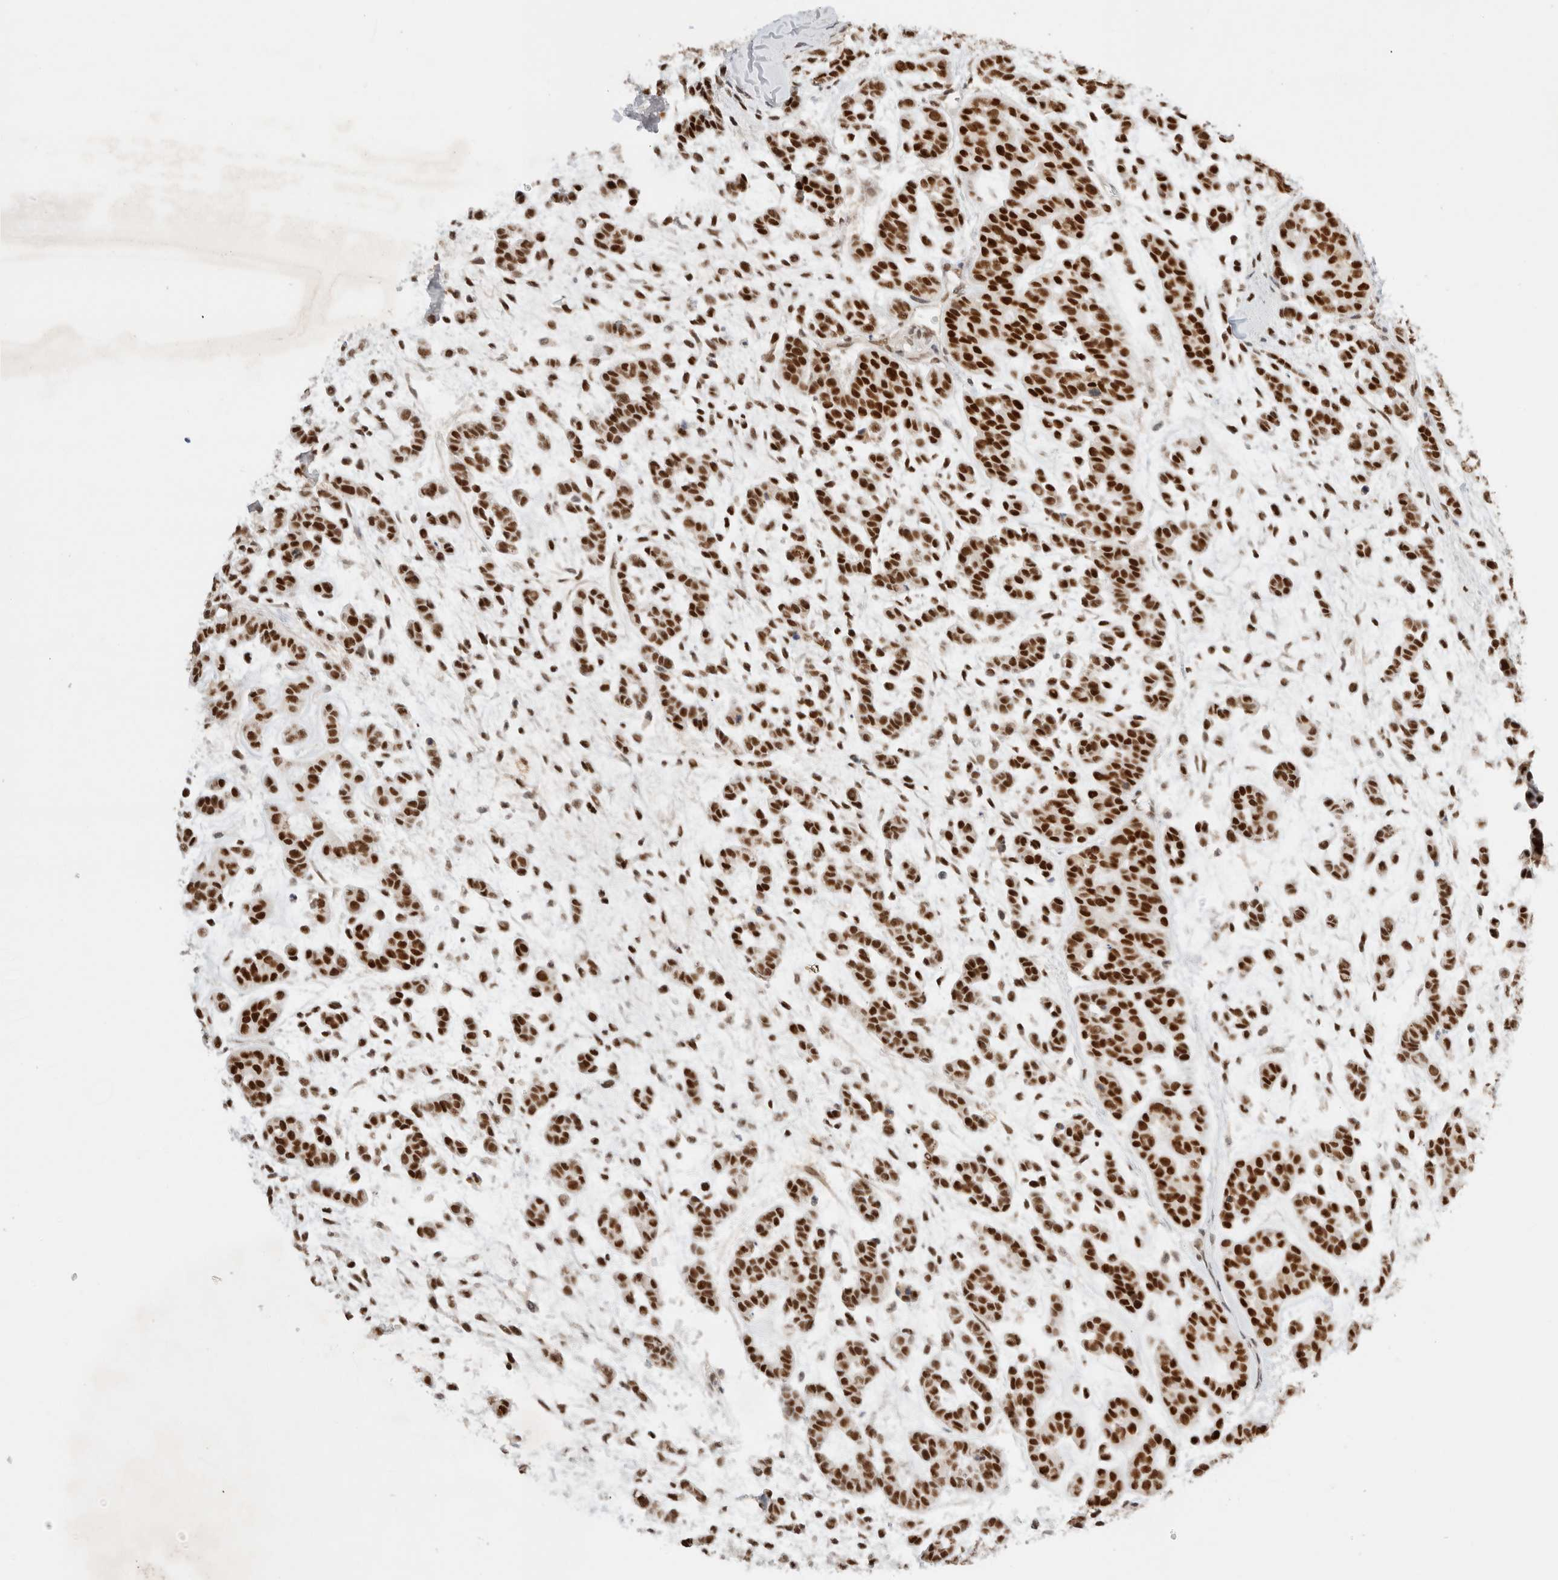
{"staining": {"intensity": "strong", "quantity": ">75%", "location": "nuclear"}, "tissue": "head and neck cancer", "cell_type": "Tumor cells", "image_type": "cancer", "snomed": [{"axis": "morphology", "description": "Adenocarcinoma, NOS"}, {"axis": "morphology", "description": "Adenoma, NOS"}, {"axis": "topography", "description": "Head-Neck"}], "caption": "This is an image of immunohistochemistry staining of head and neck cancer (adenocarcinoma), which shows strong positivity in the nuclear of tumor cells.", "gene": "GTF2I", "patient": {"sex": "female", "age": 55}}